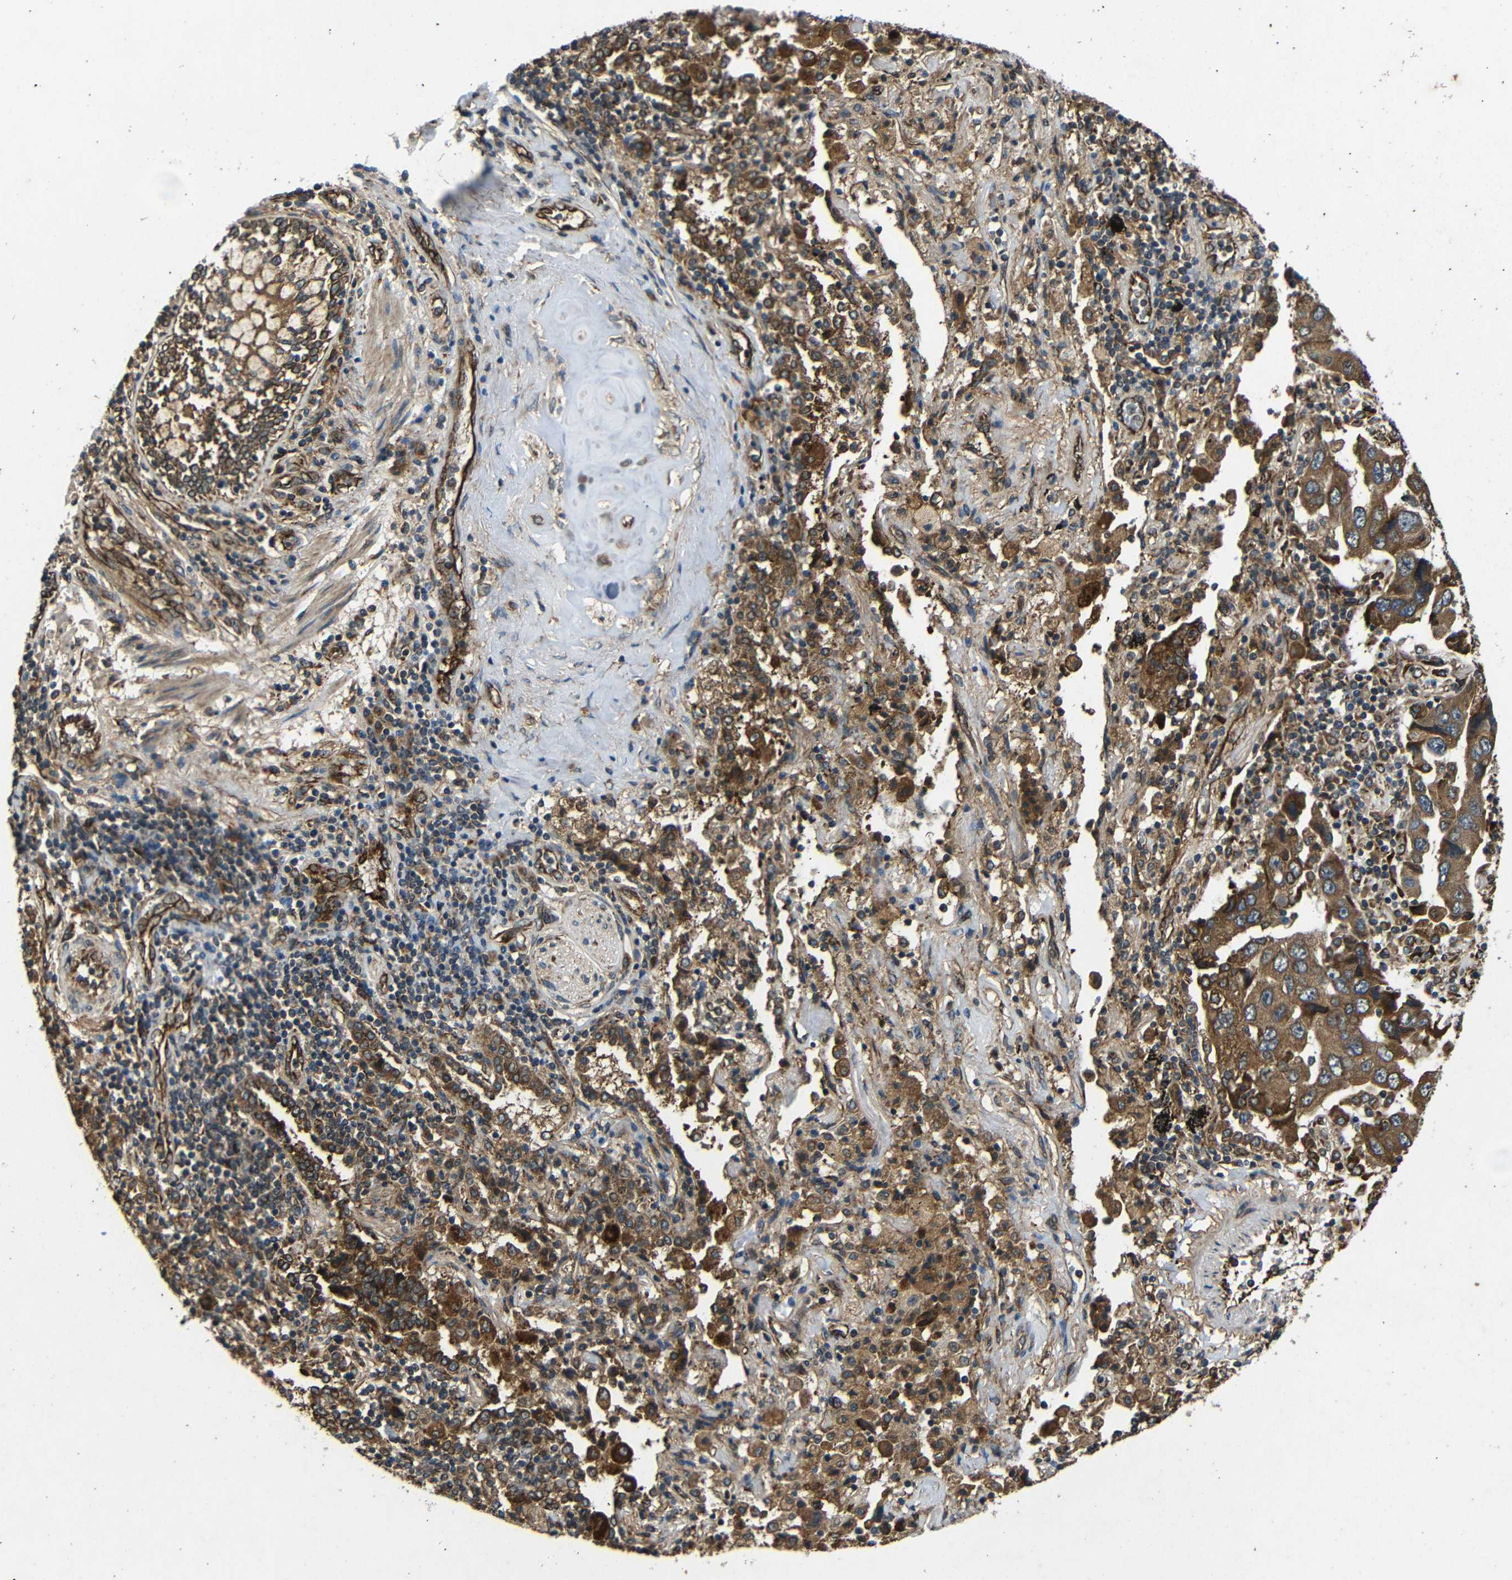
{"staining": {"intensity": "strong", "quantity": ">75%", "location": "cytoplasmic/membranous"}, "tissue": "lung cancer", "cell_type": "Tumor cells", "image_type": "cancer", "snomed": [{"axis": "morphology", "description": "Adenocarcinoma, NOS"}, {"axis": "topography", "description": "Lung"}], "caption": "Brown immunohistochemical staining in human adenocarcinoma (lung) reveals strong cytoplasmic/membranous expression in approximately >75% of tumor cells.", "gene": "TRPC1", "patient": {"sex": "female", "age": 65}}